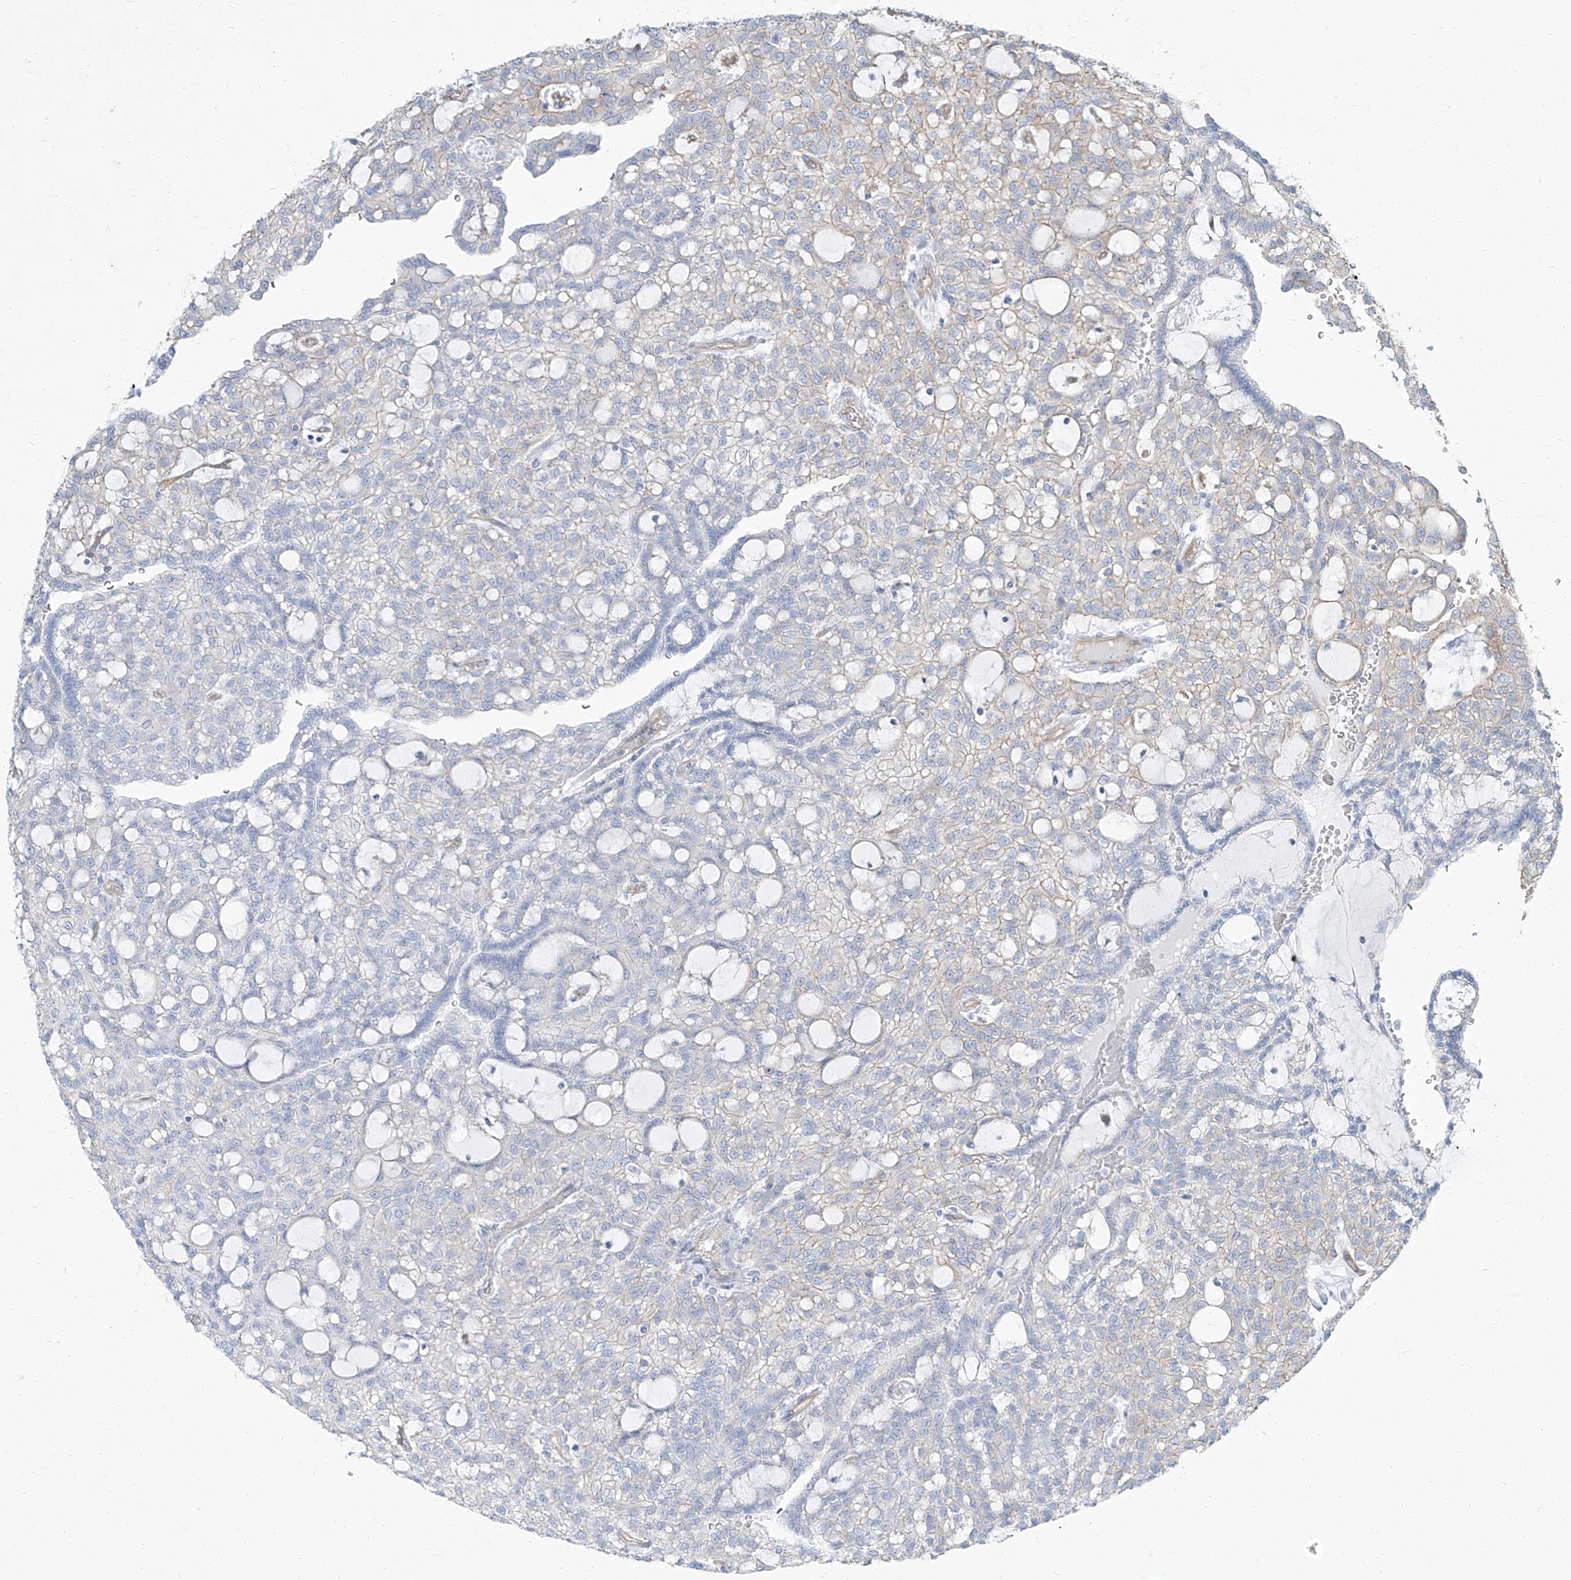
{"staining": {"intensity": "weak", "quantity": "<25%", "location": "cytoplasmic/membranous"}, "tissue": "renal cancer", "cell_type": "Tumor cells", "image_type": "cancer", "snomed": [{"axis": "morphology", "description": "Adenocarcinoma, NOS"}, {"axis": "topography", "description": "Kidney"}], "caption": "This is an IHC micrograph of human renal adenocarcinoma. There is no expression in tumor cells.", "gene": "TXLNB", "patient": {"sex": "male", "age": 63}}